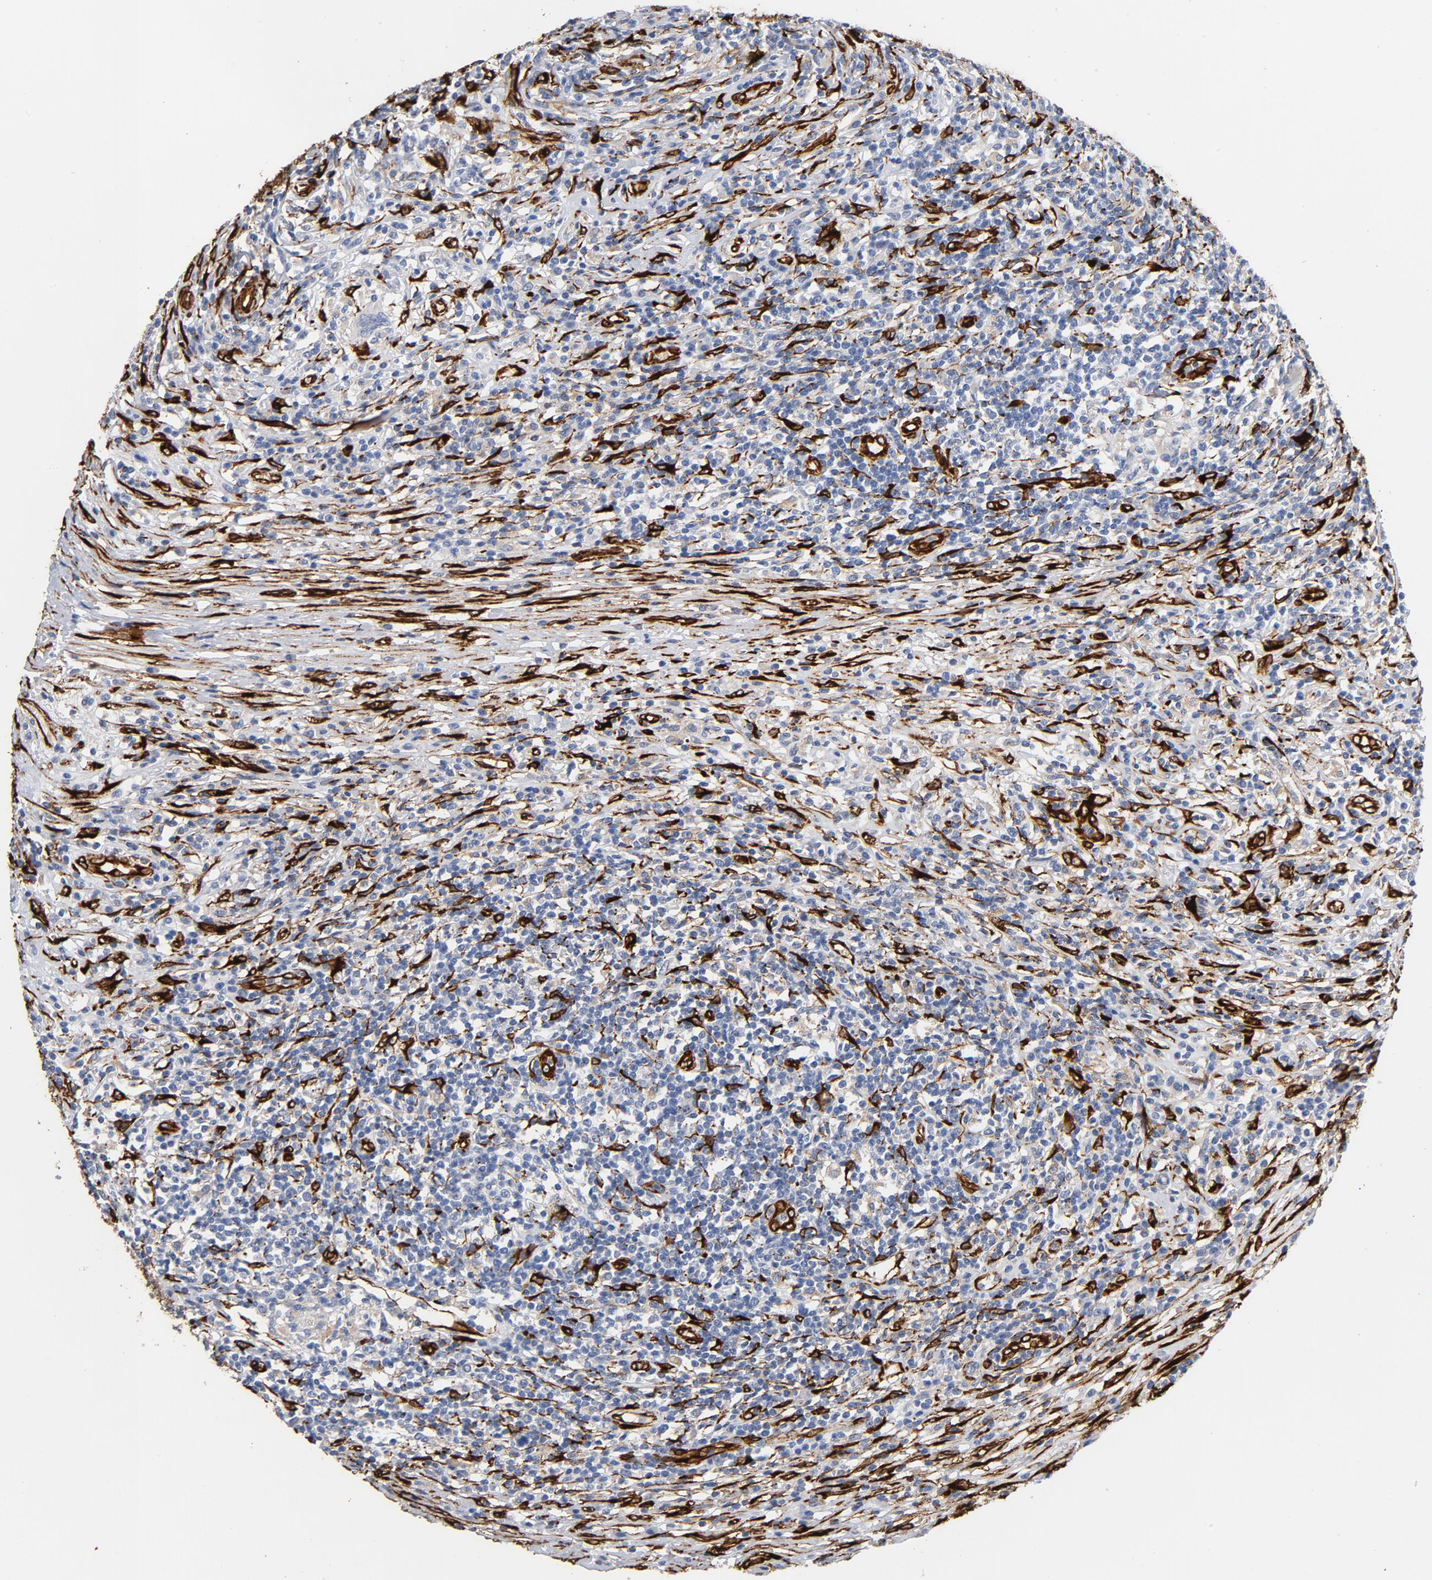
{"staining": {"intensity": "negative", "quantity": "none", "location": "none"}, "tissue": "lymphoma", "cell_type": "Tumor cells", "image_type": "cancer", "snomed": [{"axis": "morphology", "description": "Malignant lymphoma, non-Hodgkin's type, High grade"}, {"axis": "topography", "description": "Lymph node"}], "caption": "Tumor cells show no significant staining in malignant lymphoma, non-Hodgkin's type (high-grade).", "gene": "SERPINH1", "patient": {"sex": "female", "age": 84}}